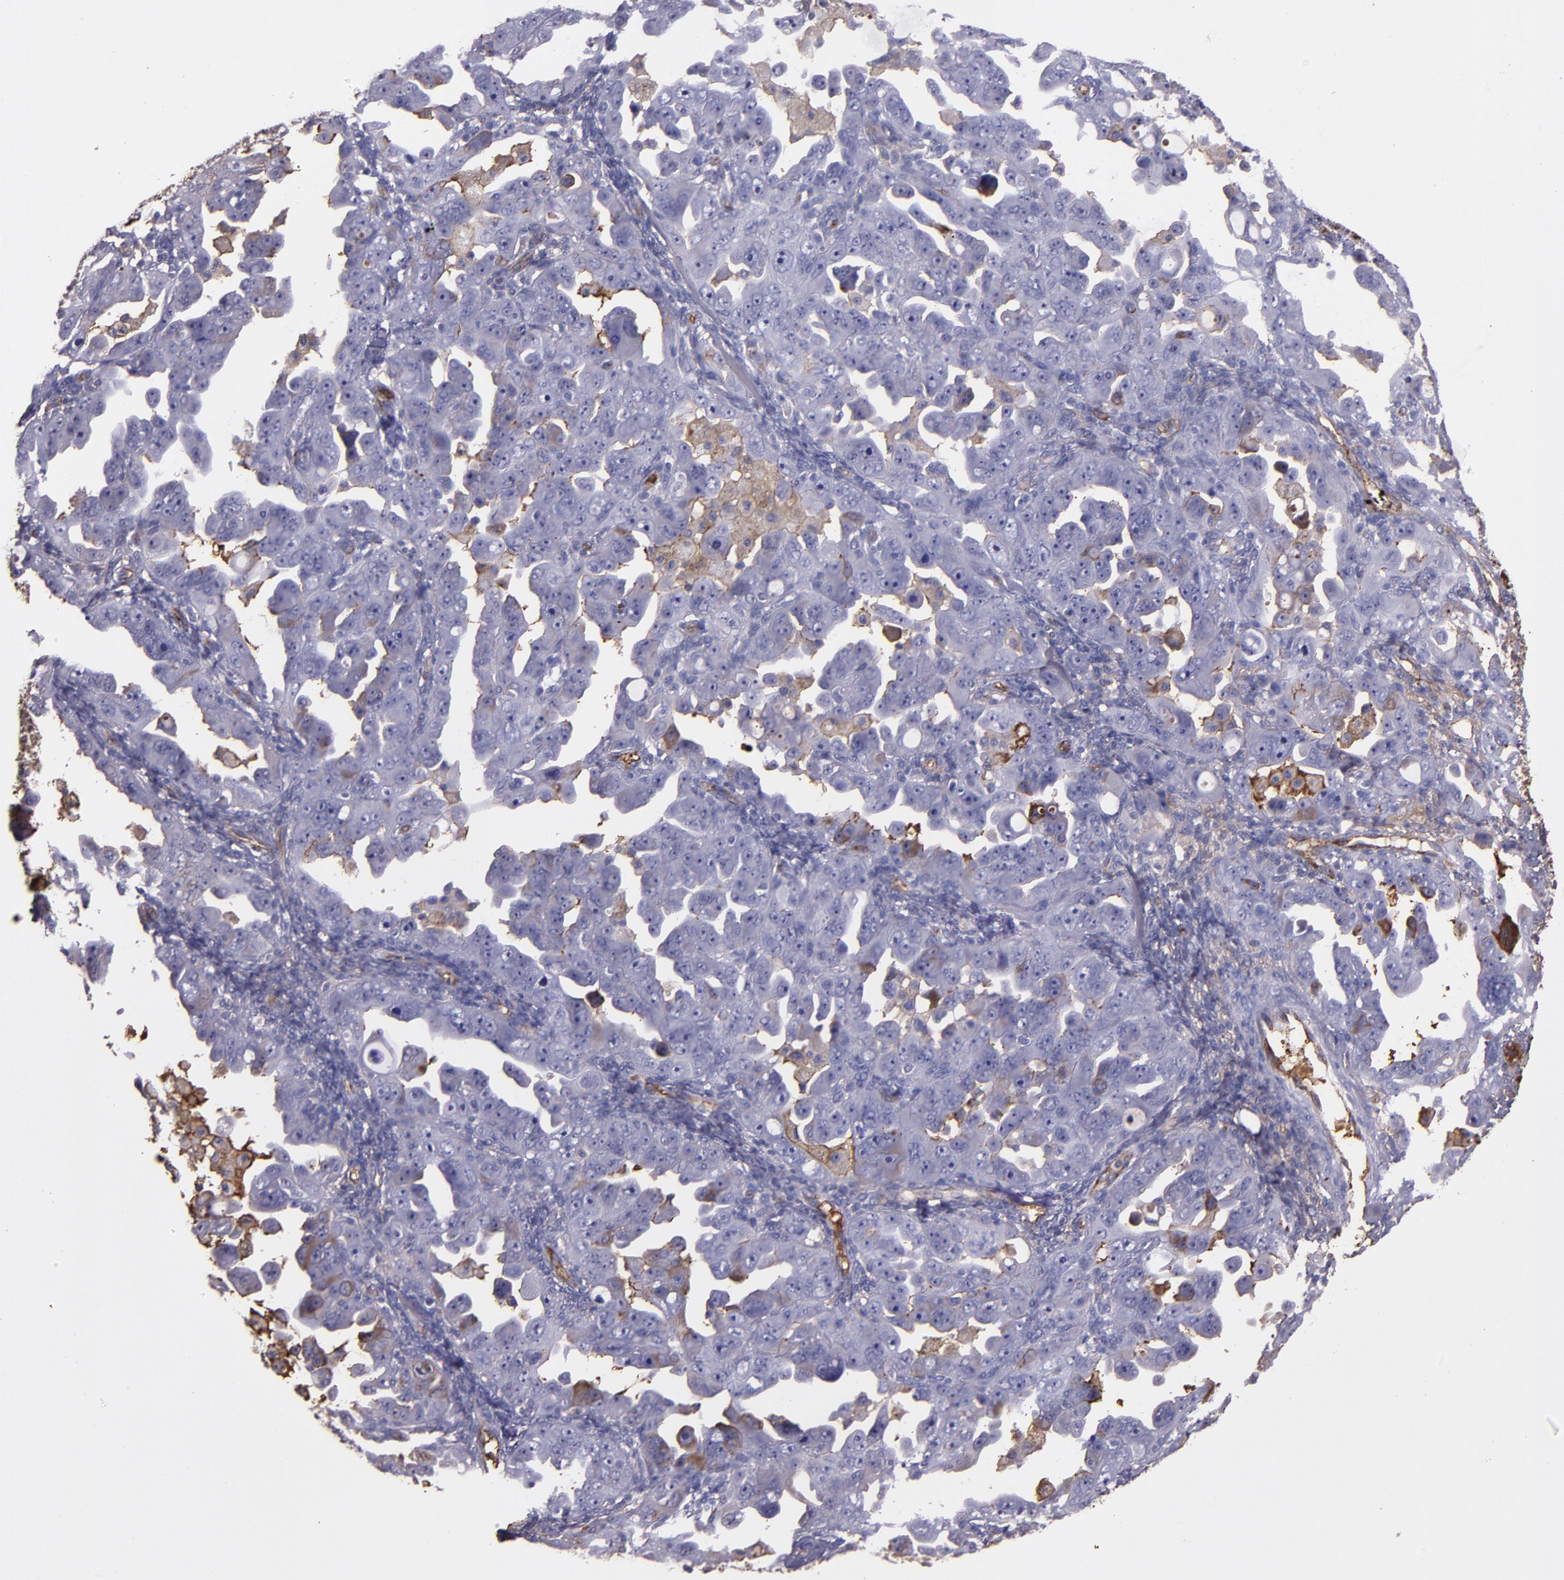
{"staining": {"intensity": "moderate", "quantity": "<25%", "location": "cytoplasmic/membranous"}, "tissue": "ovarian cancer", "cell_type": "Tumor cells", "image_type": "cancer", "snomed": [{"axis": "morphology", "description": "Cystadenocarcinoma, serous, NOS"}, {"axis": "topography", "description": "Ovary"}], "caption": "Ovarian serous cystadenocarcinoma stained with a protein marker demonstrates moderate staining in tumor cells.", "gene": "A2M", "patient": {"sex": "female", "age": 66}}